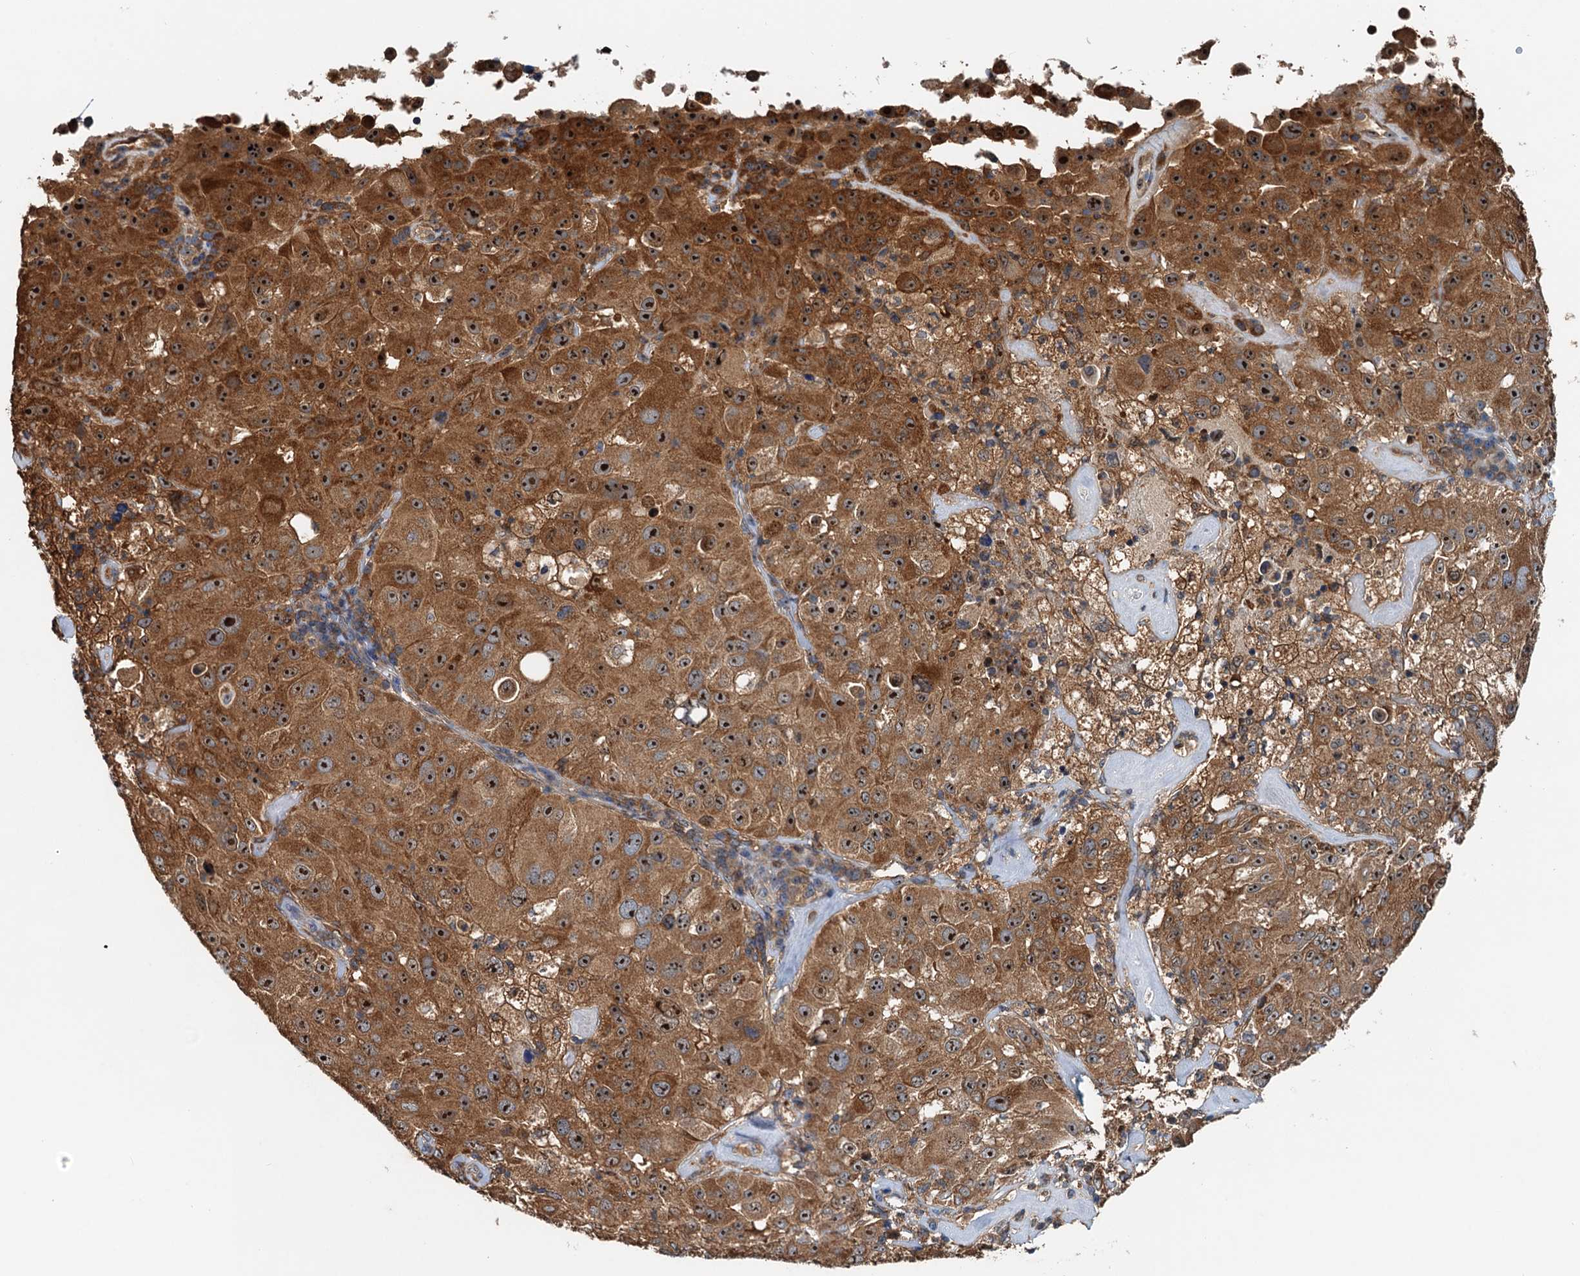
{"staining": {"intensity": "moderate", "quantity": ">75%", "location": "cytoplasmic/membranous,nuclear"}, "tissue": "melanoma", "cell_type": "Tumor cells", "image_type": "cancer", "snomed": [{"axis": "morphology", "description": "Malignant melanoma, Metastatic site"}, {"axis": "topography", "description": "Lymph node"}], "caption": "Tumor cells exhibit medium levels of moderate cytoplasmic/membranous and nuclear positivity in approximately >75% of cells in human malignant melanoma (metastatic site). The staining was performed using DAB (3,3'-diaminobenzidine) to visualize the protein expression in brown, while the nuclei were stained in blue with hematoxylin (Magnification: 20x).", "gene": "USP6NL", "patient": {"sex": "male", "age": 62}}